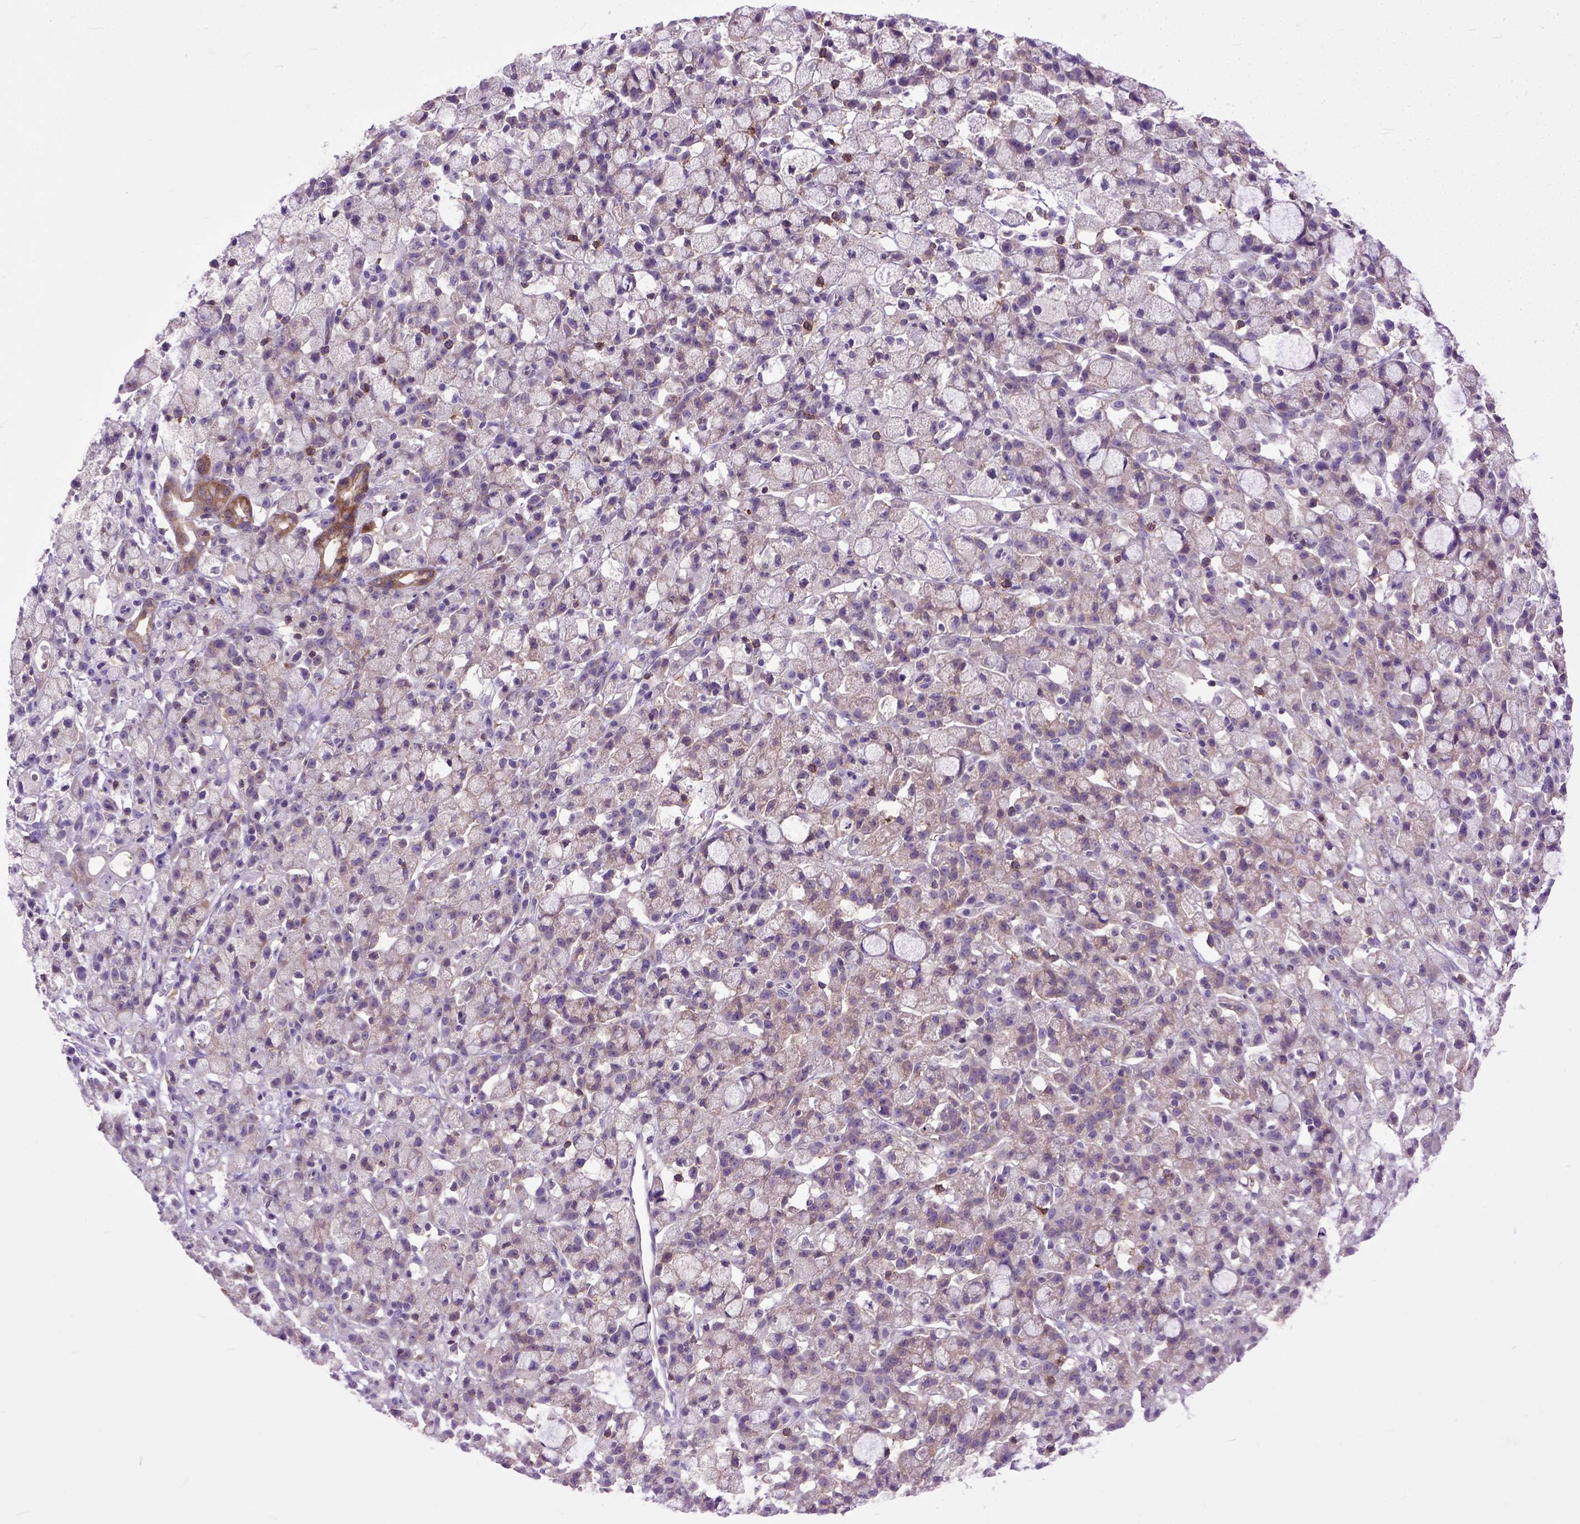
{"staining": {"intensity": "weak", "quantity": "<25%", "location": "cytoplasmic/membranous"}, "tissue": "stomach cancer", "cell_type": "Tumor cells", "image_type": "cancer", "snomed": [{"axis": "morphology", "description": "Adenocarcinoma, NOS"}, {"axis": "topography", "description": "Stomach"}], "caption": "Immunohistochemistry image of neoplastic tissue: human stomach adenocarcinoma stained with DAB demonstrates no significant protein staining in tumor cells.", "gene": "NAMPT", "patient": {"sex": "male", "age": 58}}